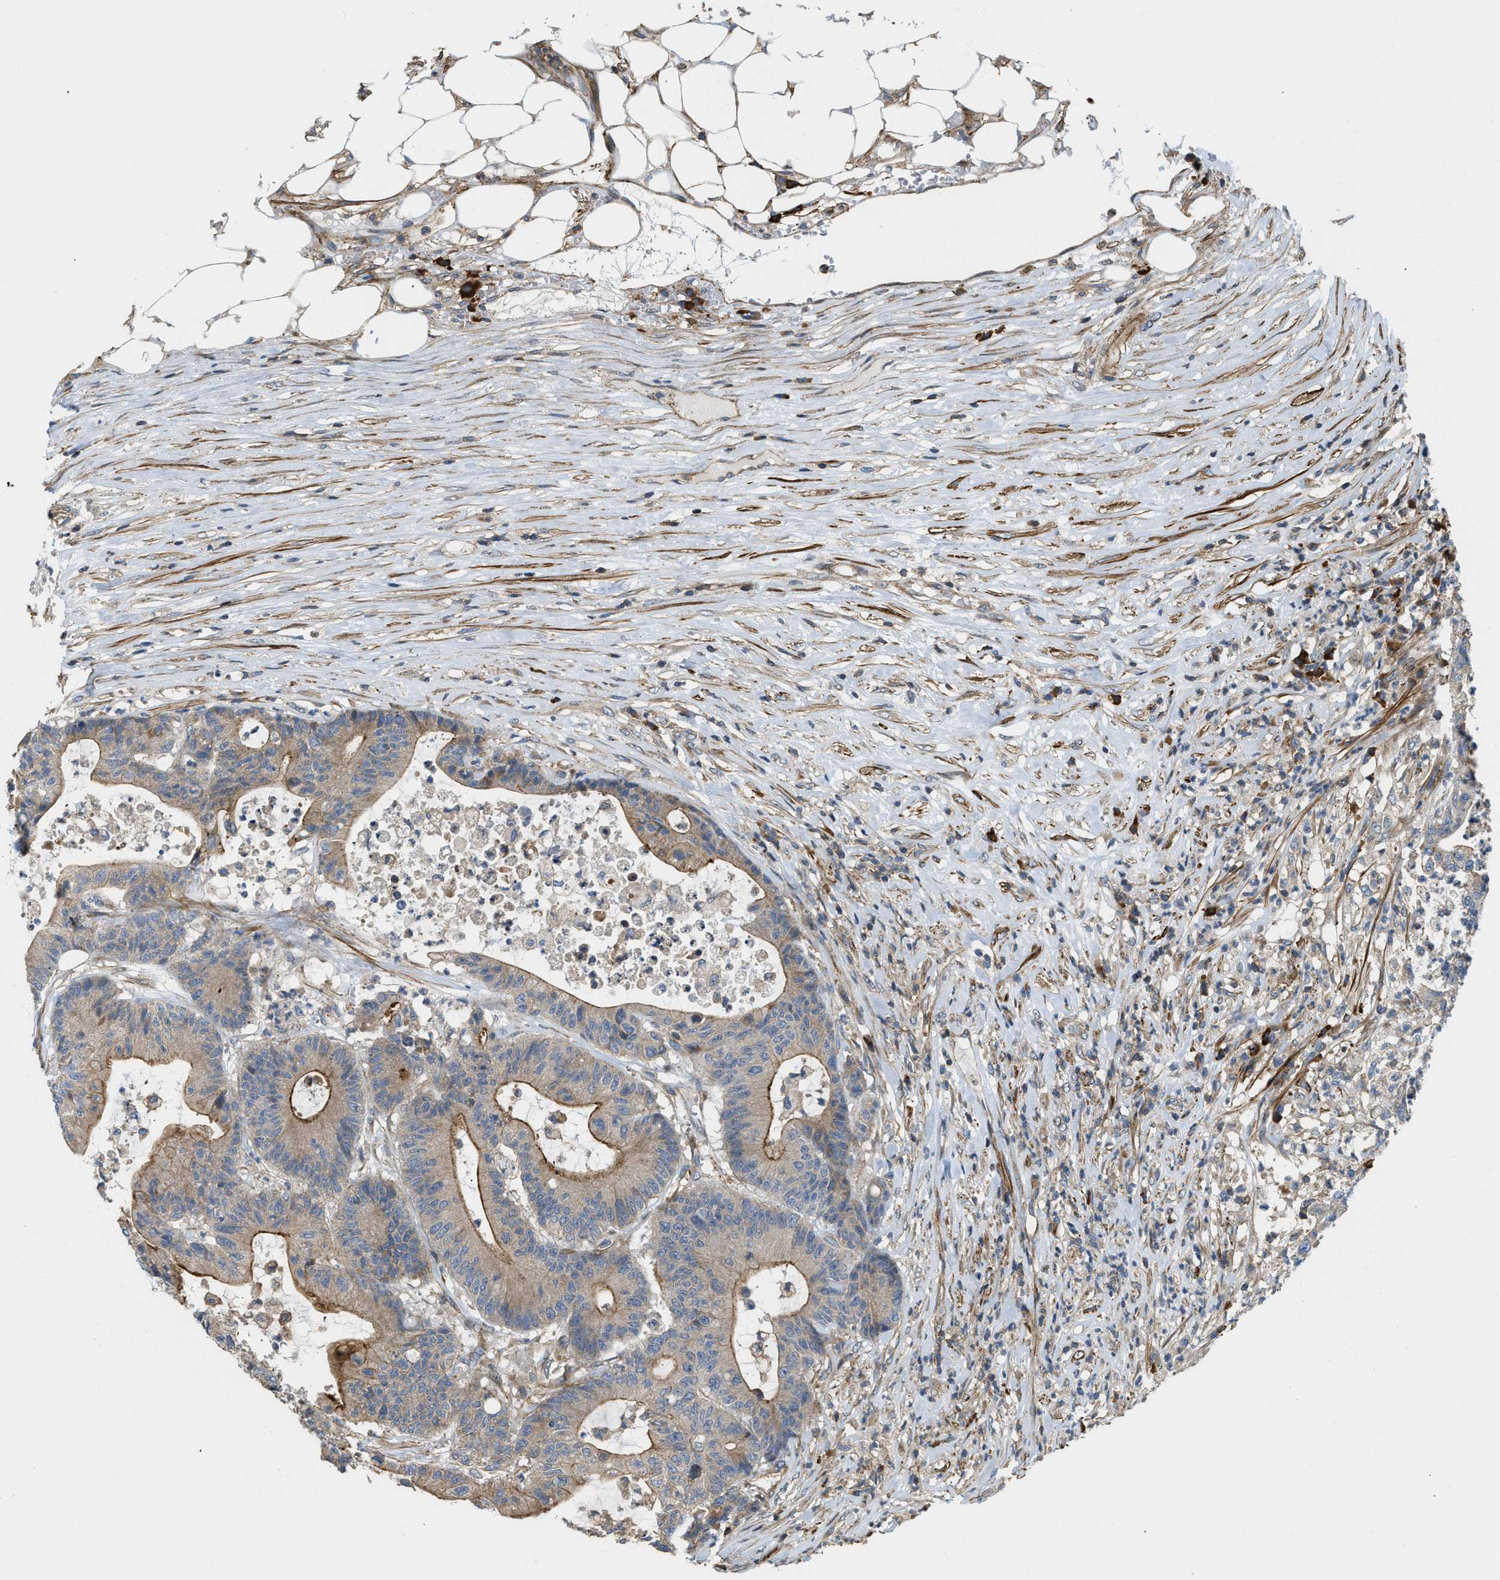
{"staining": {"intensity": "moderate", "quantity": ">75%", "location": "cytoplasmic/membranous"}, "tissue": "colorectal cancer", "cell_type": "Tumor cells", "image_type": "cancer", "snomed": [{"axis": "morphology", "description": "Adenocarcinoma, NOS"}, {"axis": "topography", "description": "Colon"}], "caption": "Immunohistochemical staining of colorectal cancer (adenocarcinoma) reveals medium levels of moderate cytoplasmic/membranous staining in approximately >75% of tumor cells.", "gene": "BTN3A2", "patient": {"sex": "female", "age": 84}}